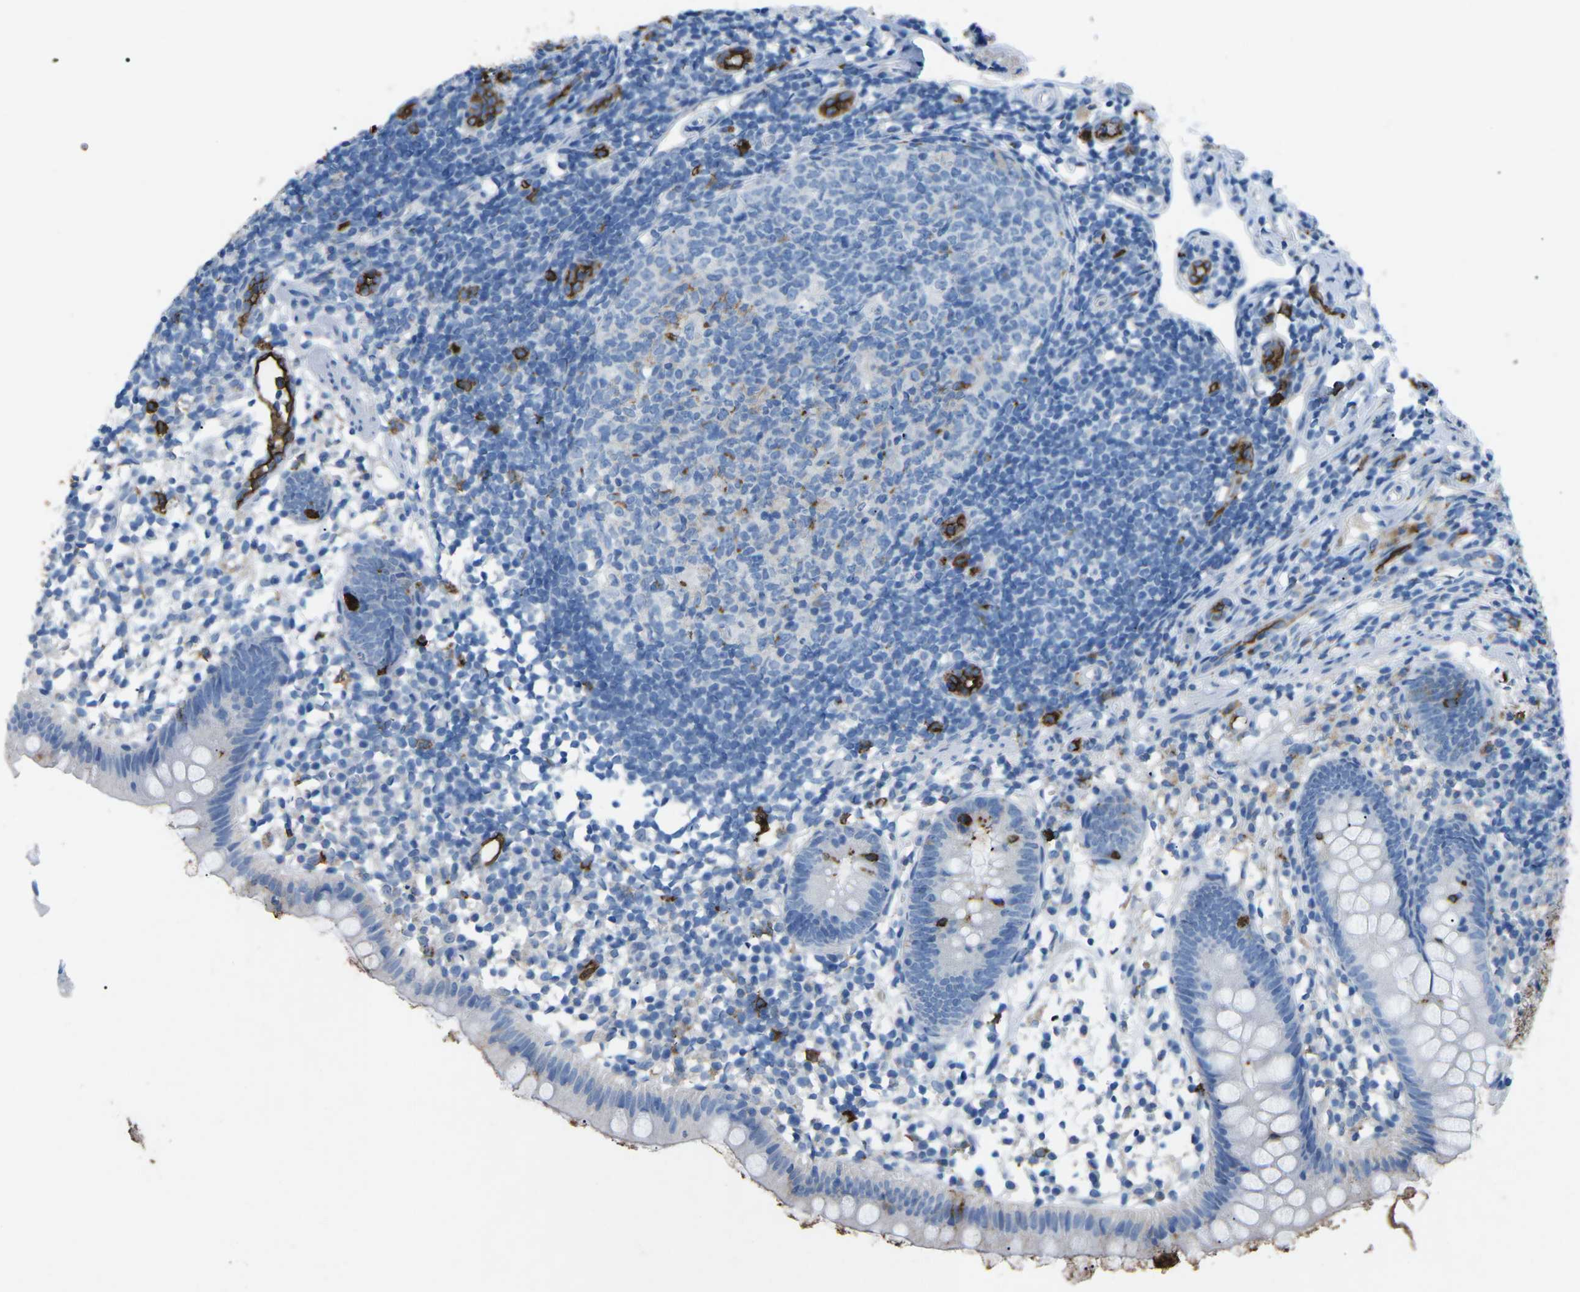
{"staining": {"intensity": "strong", "quantity": "<25%", "location": "cytoplasmic/membranous"}, "tissue": "appendix", "cell_type": "Glandular cells", "image_type": "normal", "snomed": [{"axis": "morphology", "description": "Normal tissue, NOS"}, {"axis": "topography", "description": "Appendix"}], "caption": "A brown stain labels strong cytoplasmic/membranous expression of a protein in glandular cells of unremarkable human appendix.", "gene": "CTAGE1", "patient": {"sex": "female", "age": 20}}